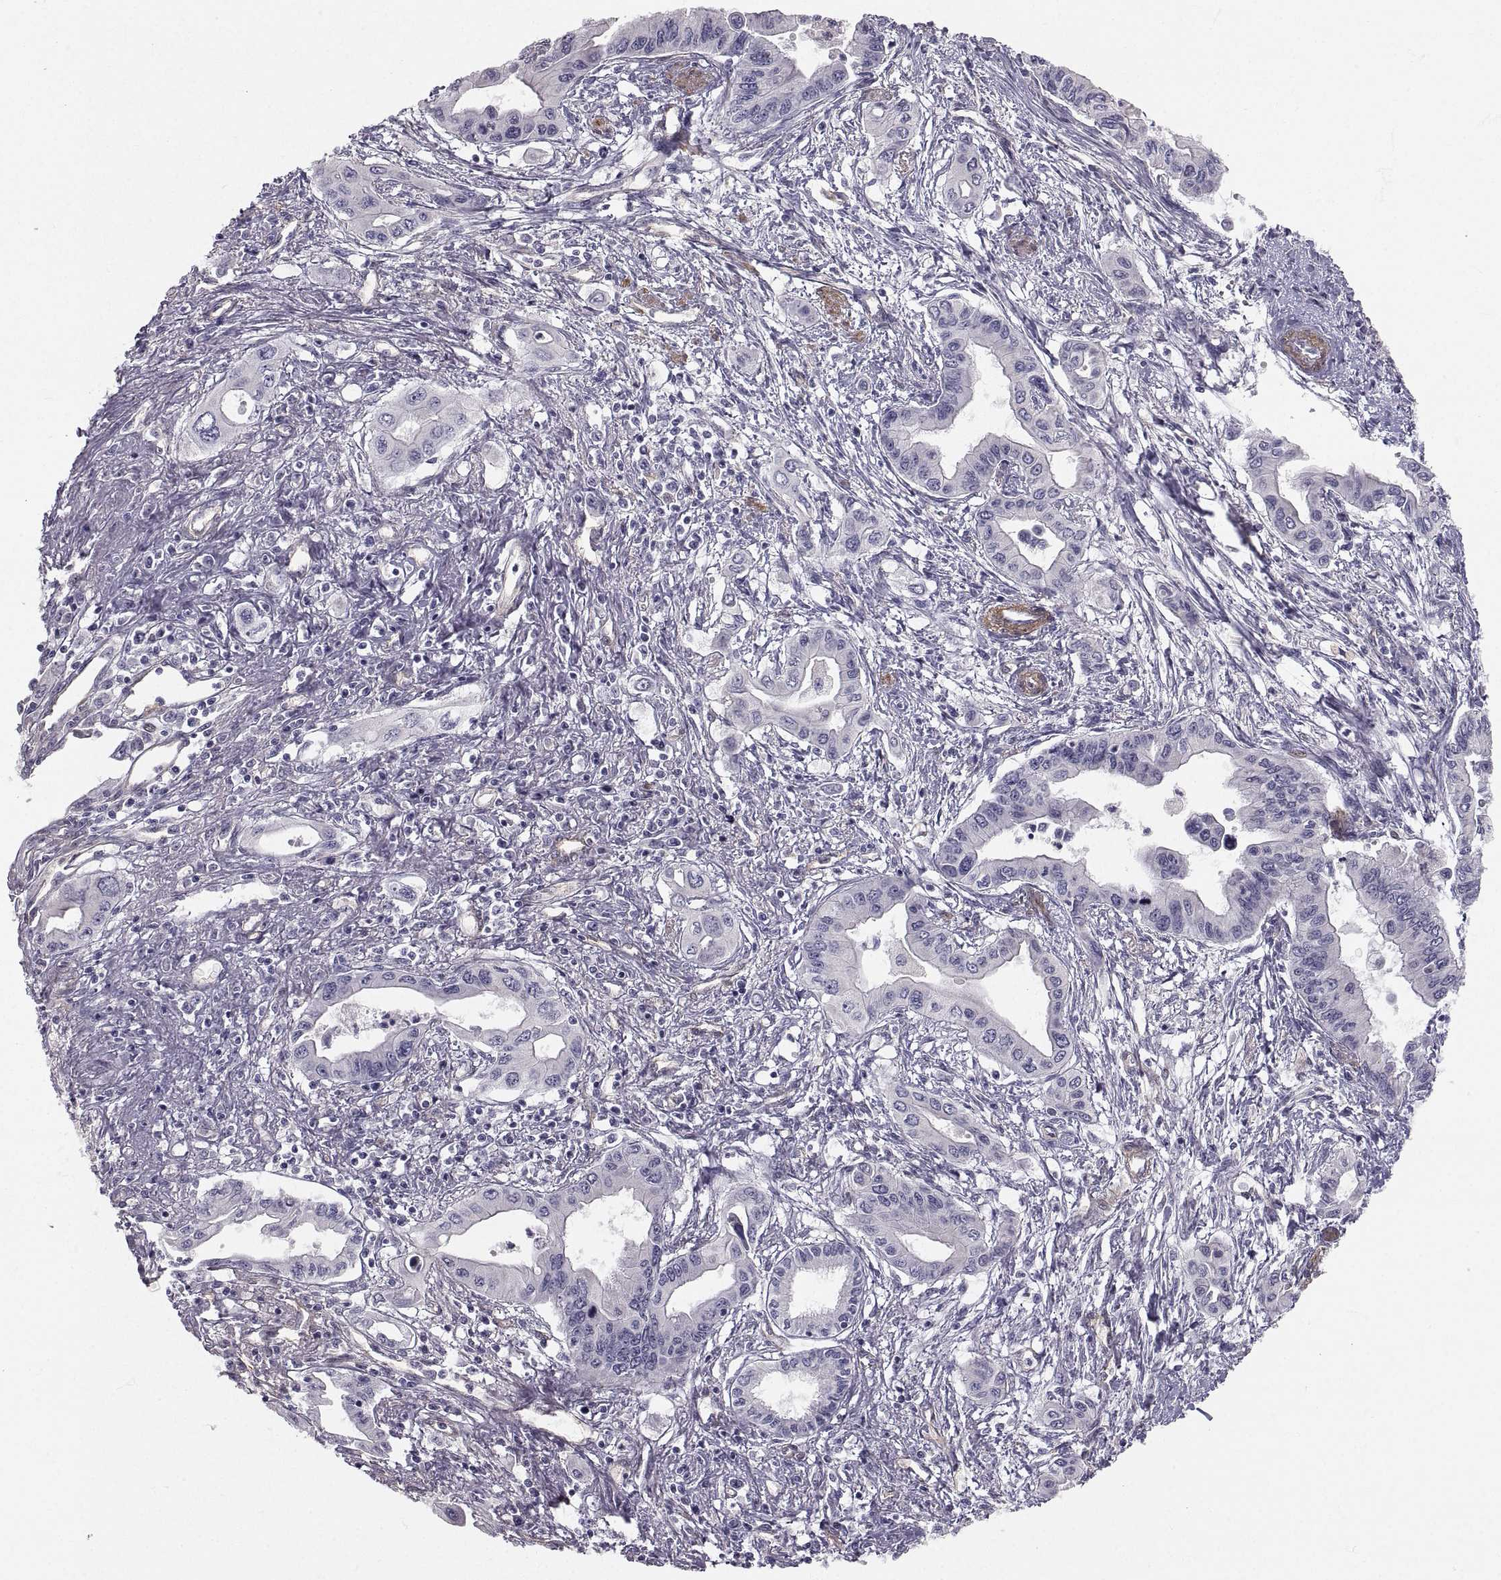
{"staining": {"intensity": "negative", "quantity": "none", "location": "none"}, "tissue": "pancreatic cancer", "cell_type": "Tumor cells", "image_type": "cancer", "snomed": [{"axis": "morphology", "description": "Adenocarcinoma, NOS"}, {"axis": "topography", "description": "Pancreas"}], "caption": "High magnification brightfield microscopy of pancreatic cancer stained with DAB (brown) and counterstained with hematoxylin (blue): tumor cells show no significant expression.", "gene": "PGM5", "patient": {"sex": "female", "age": 62}}